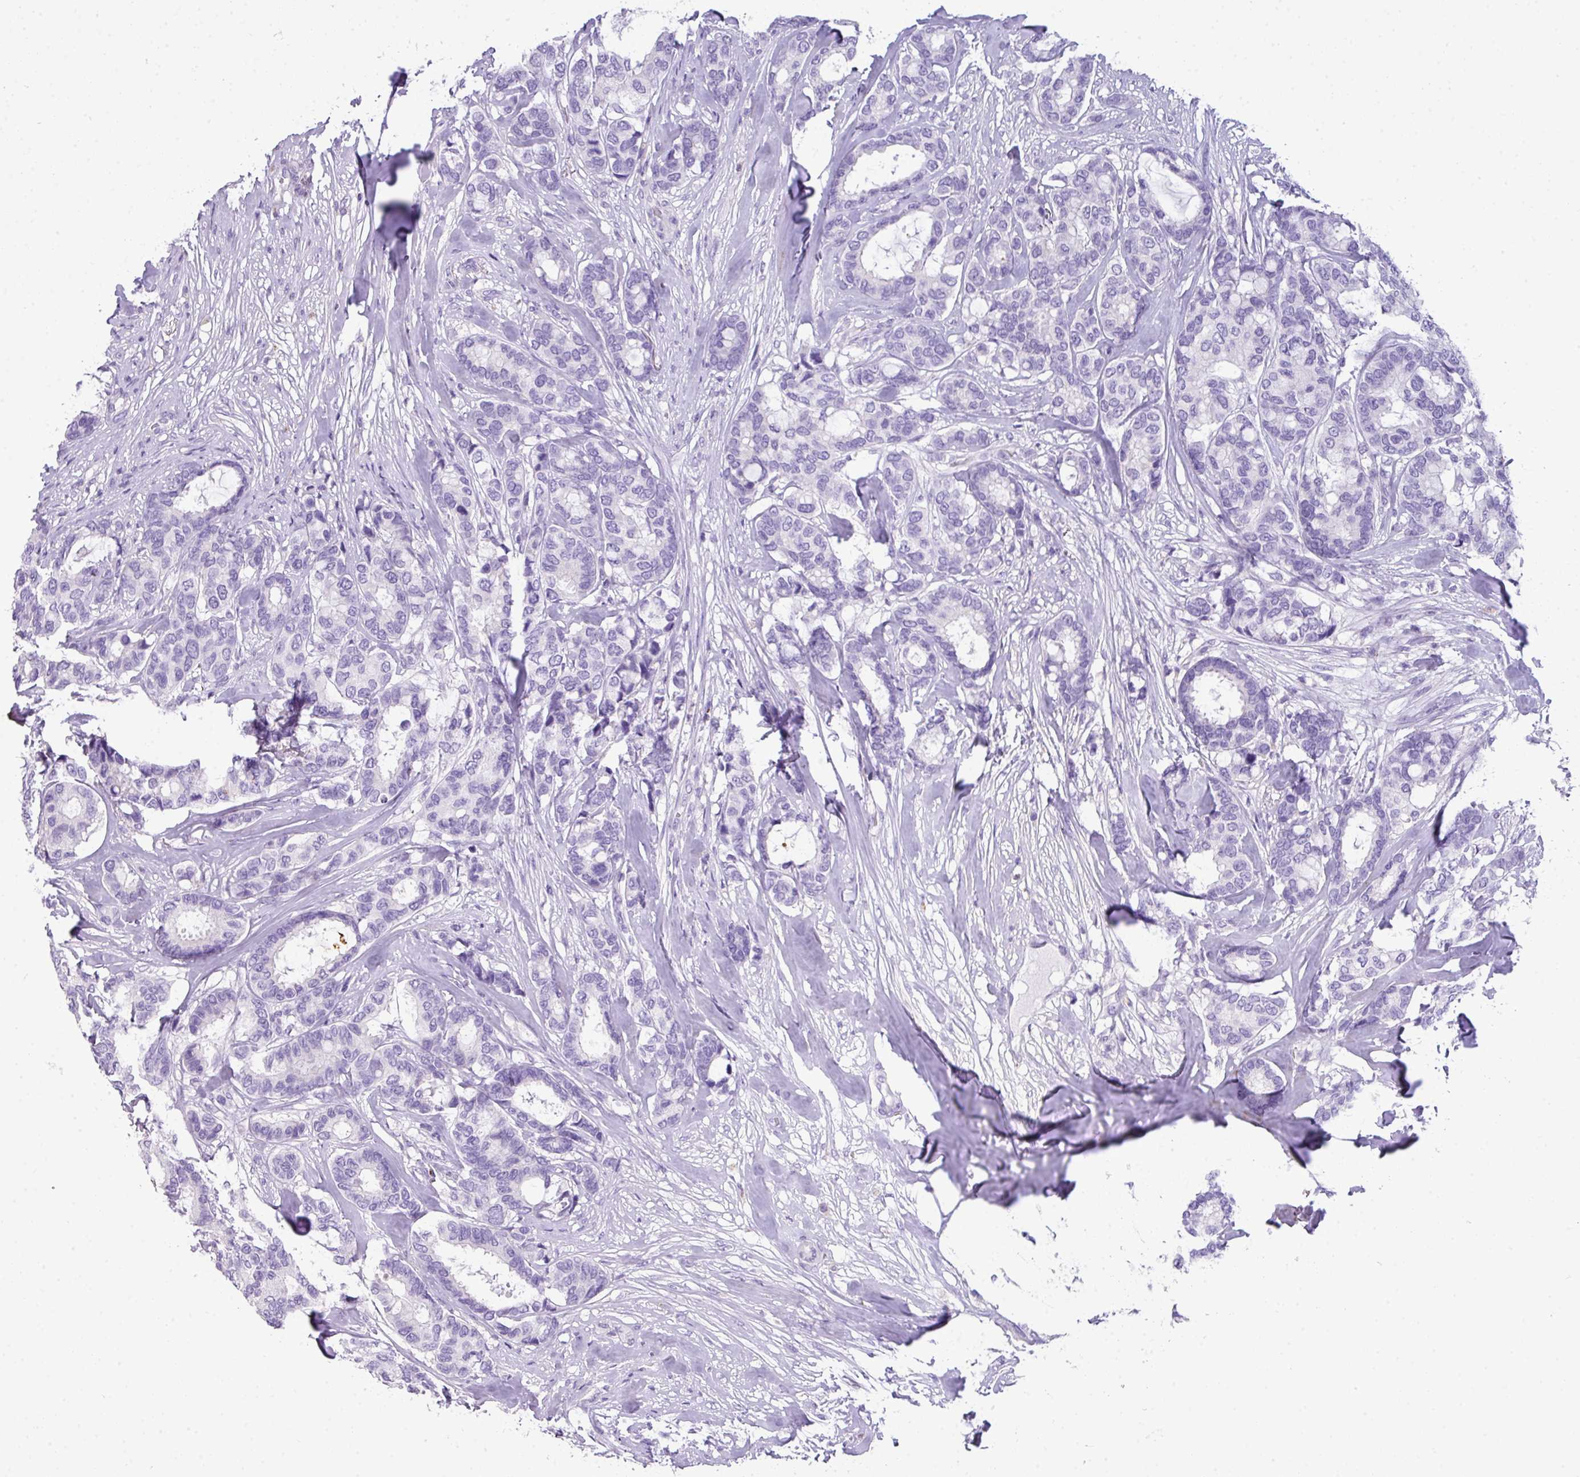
{"staining": {"intensity": "negative", "quantity": "none", "location": "none"}, "tissue": "breast cancer", "cell_type": "Tumor cells", "image_type": "cancer", "snomed": [{"axis": "morphology", "description": "Duct carcinoma"}, {"axis": "topography", "description": "Breast"}], "caption": "An image of breast cancer (invasive ductal carcinoma) stained for a protein shows no brown staining in tumor cells. The staining is performed using DAB (3,3'-diaminobenzidine) brown chromogen with nuclei counter-stained in using hematoxylin.", "gene": "ZNF568", "patient": {"sex": "female", "age": 87}}